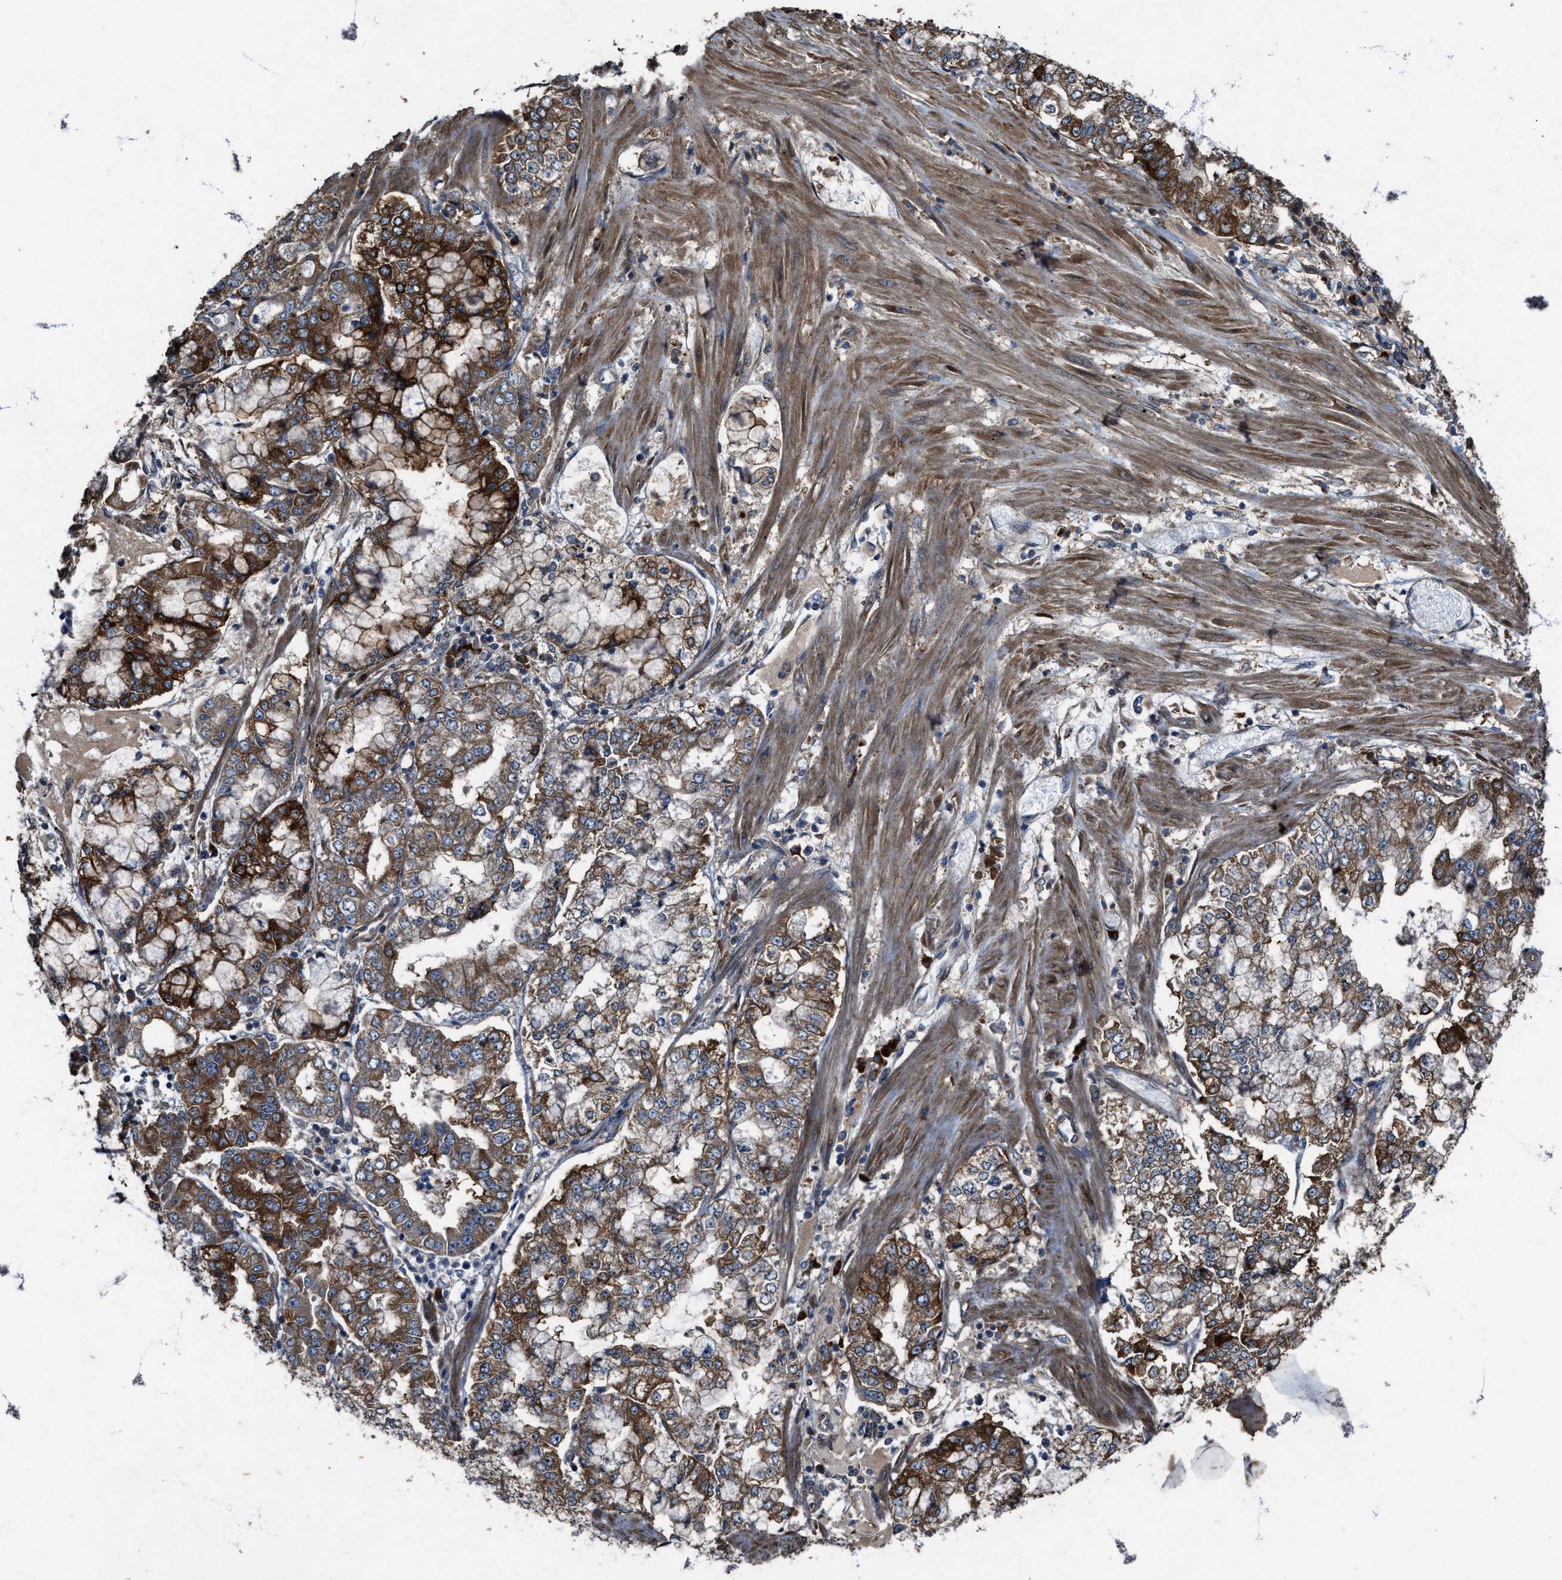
{"staining": {"intensity": "strong", "quantity": "25%-75%", "location": "cytoplasmic/membranous"}, "tissue": "stomach cancer", "cell_type": "Tumor cells", "image_type": "cancer", "snomed": [{"axis": "morphology", "description": "Adenocarcinoma, NOS"}, {"axis": "topography", "description": "Stomach"}], "caption": "High-magnification brightfield microscopy of stomach adenocarcinoma stained with DAB (brown) and counterstained with hematoxylin (blue). tumor cells exhibit strong cytoplasmic/membranous positivity is appreciated in about25%-75% of cells.", "gene": "PDP2", "patient": {"sex": "male", "age": 76}}